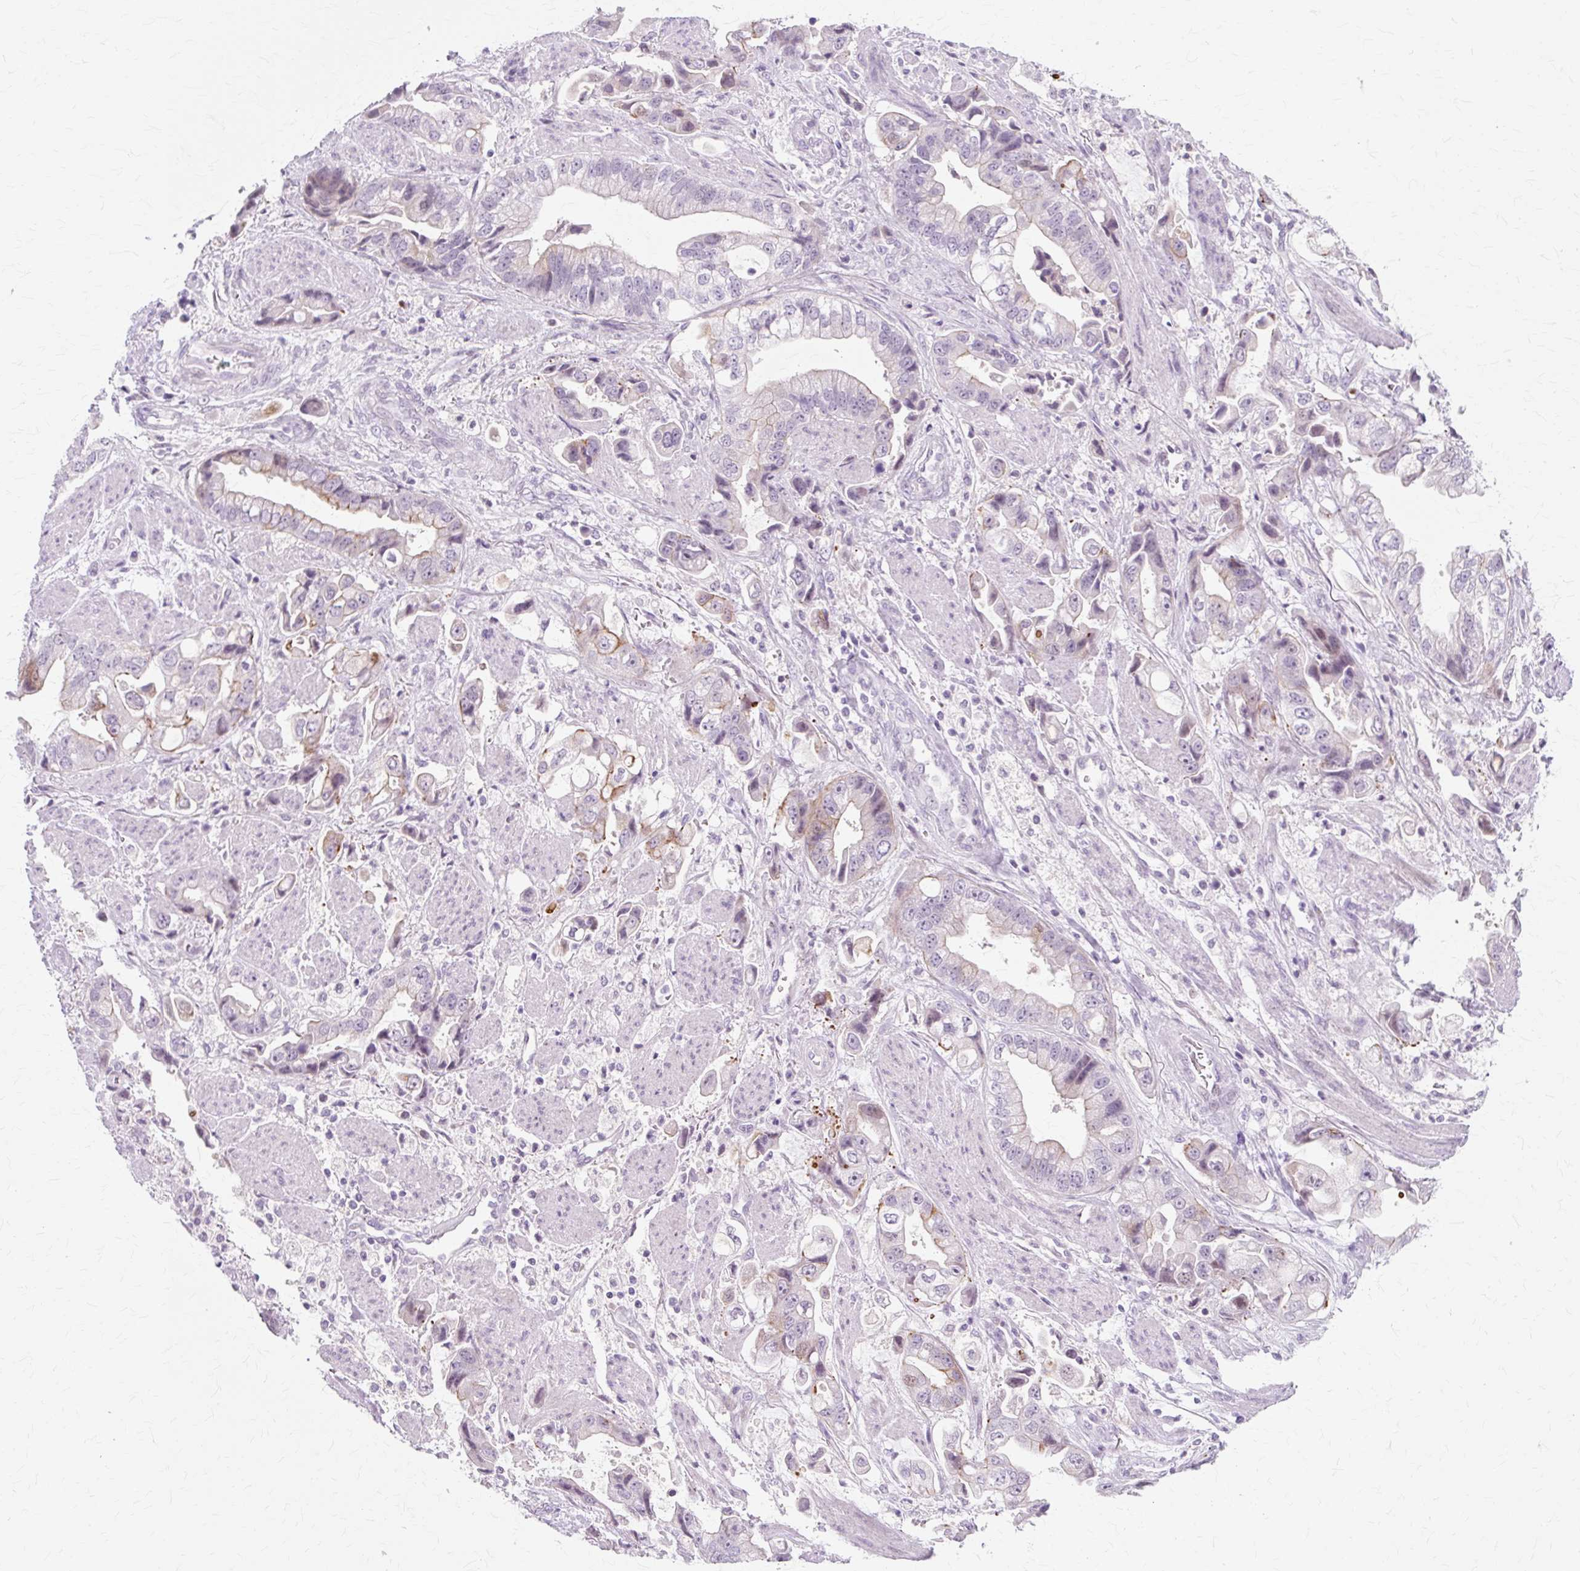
{"staining": {"intensity": "moderate", "quantity": "<25%", "location": "cytoplasmic/membranous"}, "tissue": "stomach cancer", "cell_type": "Tumor cells", "image_type": "cancer", "snomed": [{"axis": "morphology", "description": "Adenocarcinoma, NOS"}, {"axis": "topography", "description": "Stomach"}], "caption": "About <25% of tumor cells in adenocarcinoma (stomach) show moderate cytoplasmic/membranous protein staining as visualized by brown immunohistochemical staining.", "gene": "IRX2", "patient": {"sex": "male", "age": 62}}